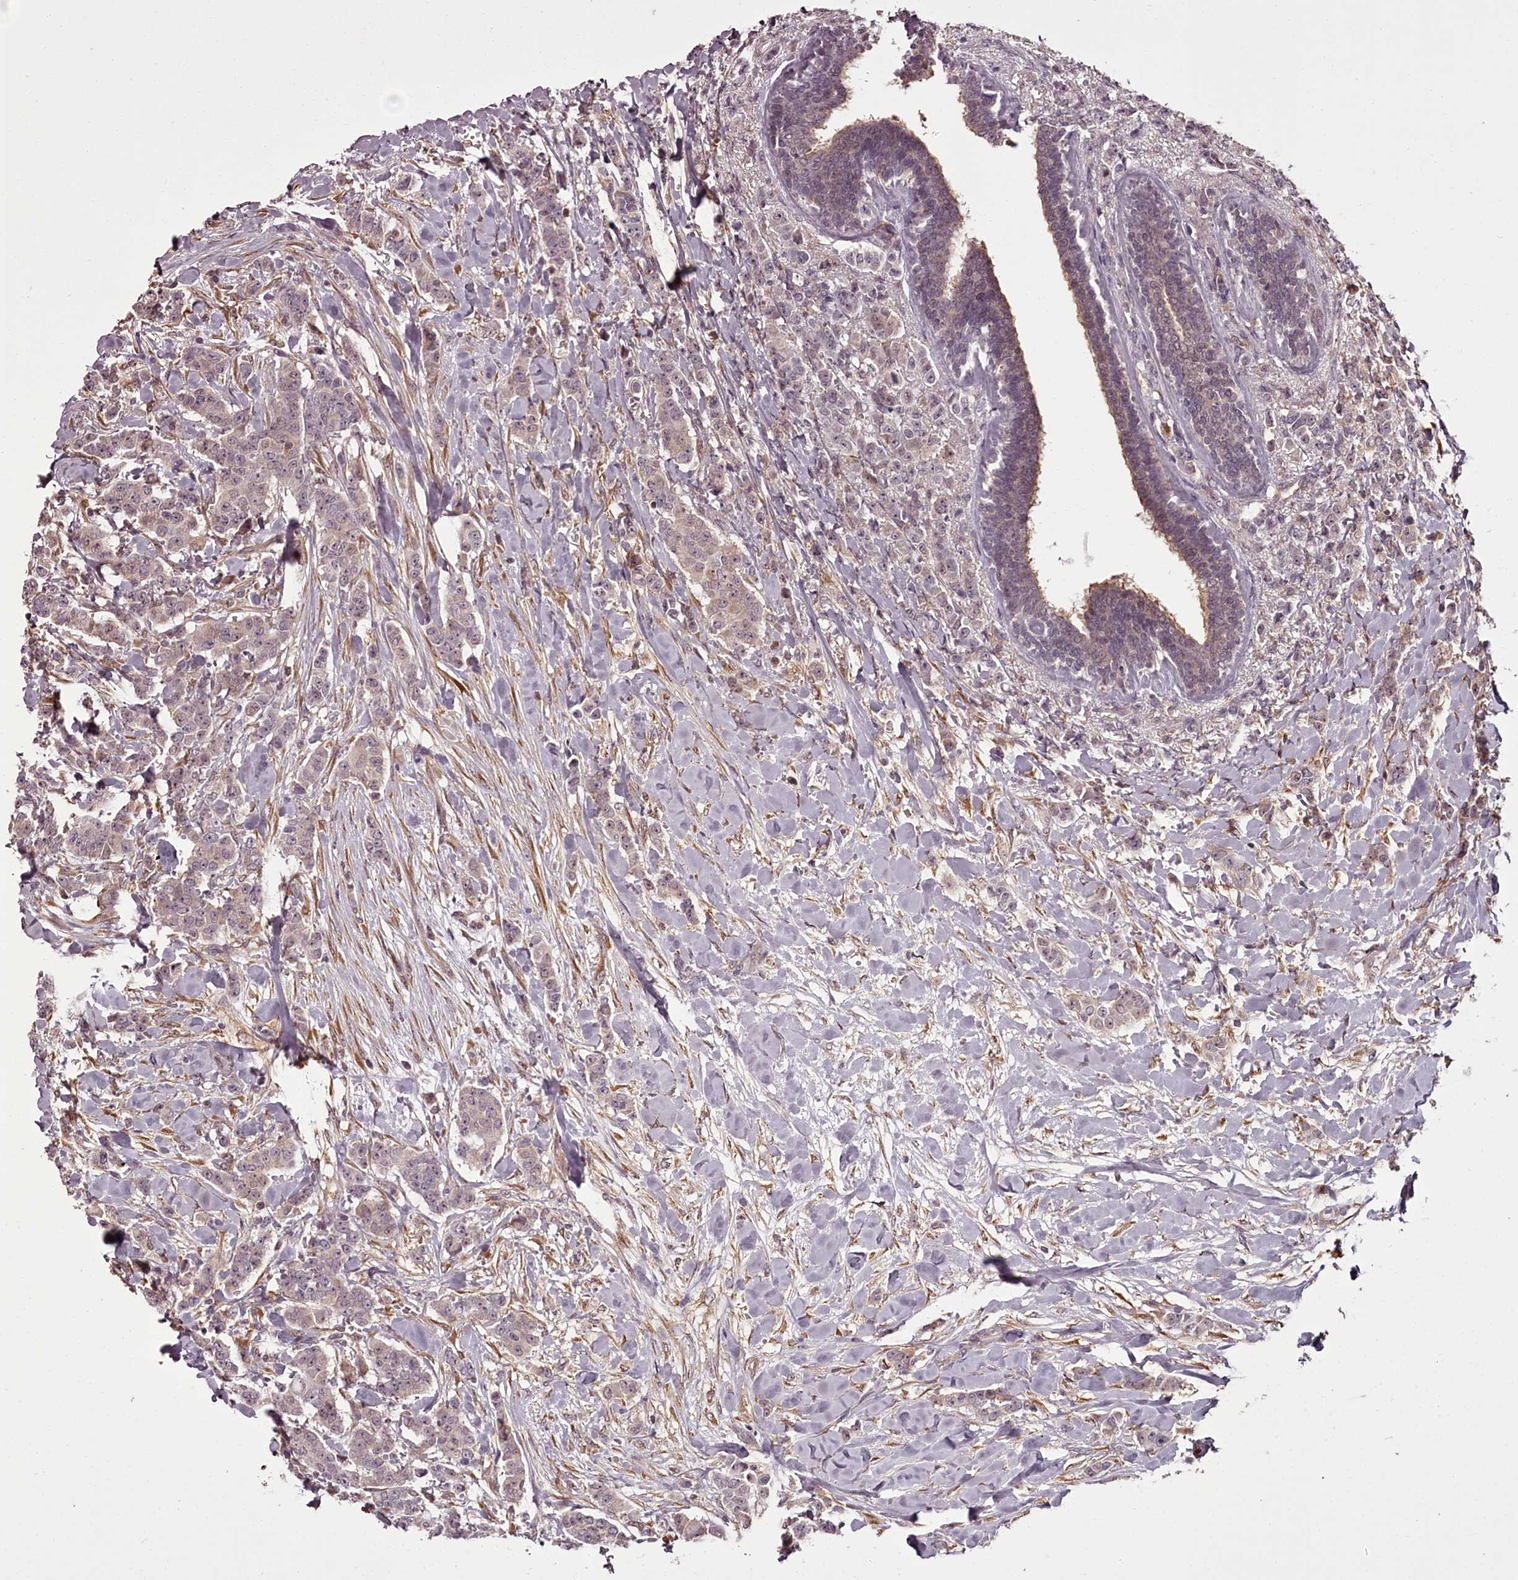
{"staining": {"intensity": "weak", "quantity": "<25%", "location": "cytoplasmic/membranous,nuclear"}, "tissue": "breast cancer", "cell_type": "Tumor cells", "image_type": "cancer", "snomed": [{"axis": "morphology", "description": "Duct carcinoma"}, {"axis": "topography", "description": "Breast"}], "caption": "IHC of human infiltrating ductal carcinoma (breast) shows no positivity in tumor cells.", "gene": "CCDC92", "patient": {"sex": "female", "age": 40}}